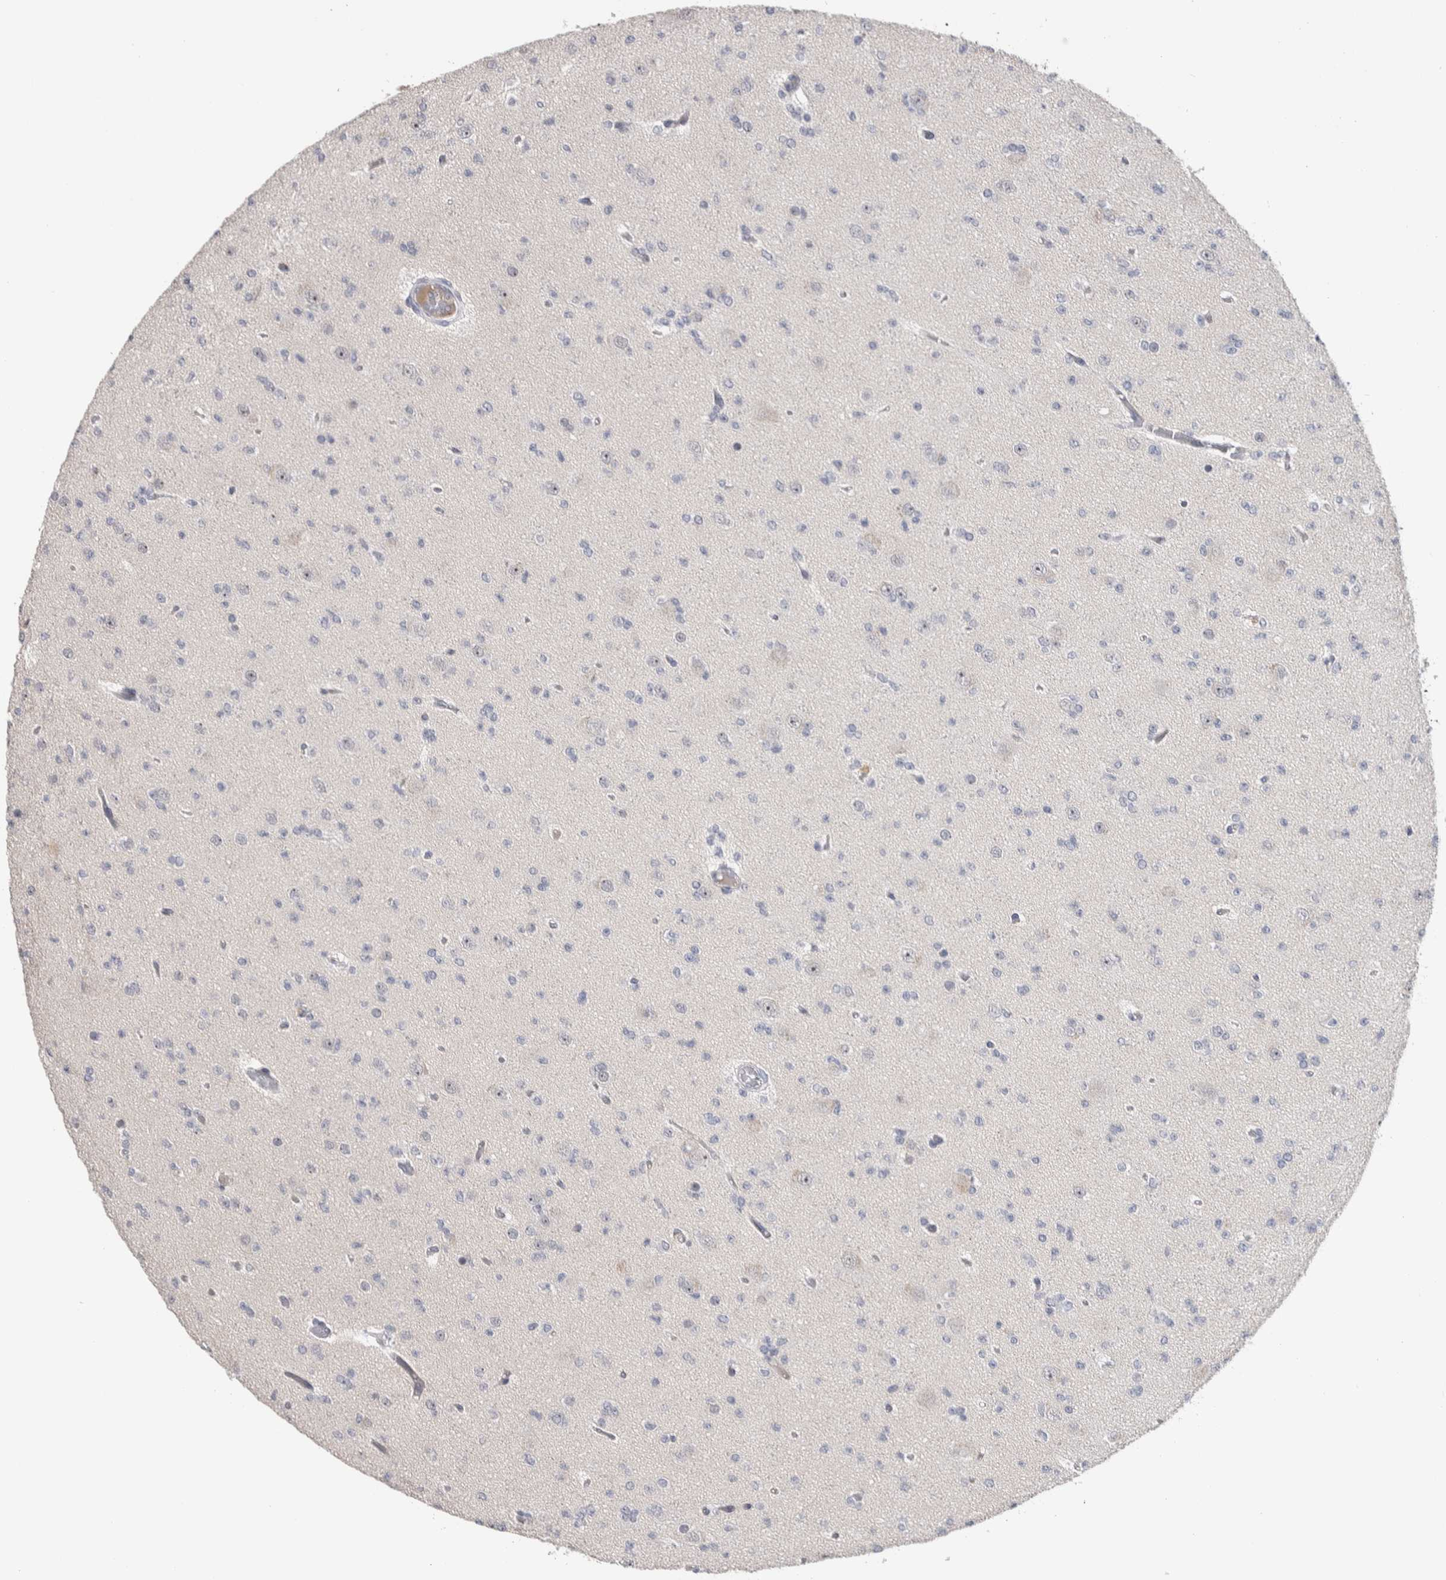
{"staining": {"intensity": "weak", "quantity": "<25%", "location": "nuclear"}, "tissue": "glioma", "cell_type": "Tumor cells", "image_type": "cancer", "snomed": [{"axis": "morphology", "description": "Glioma, malignant, Low grade"}, {"axis": "topography", "description": "Brain"}], "caption": "A histopathology image of glioma stained for a protein exhibits no brown staining in tumor cells.", "gene": "TMEM102", "patient": {"sex": "female", "age": 22}}